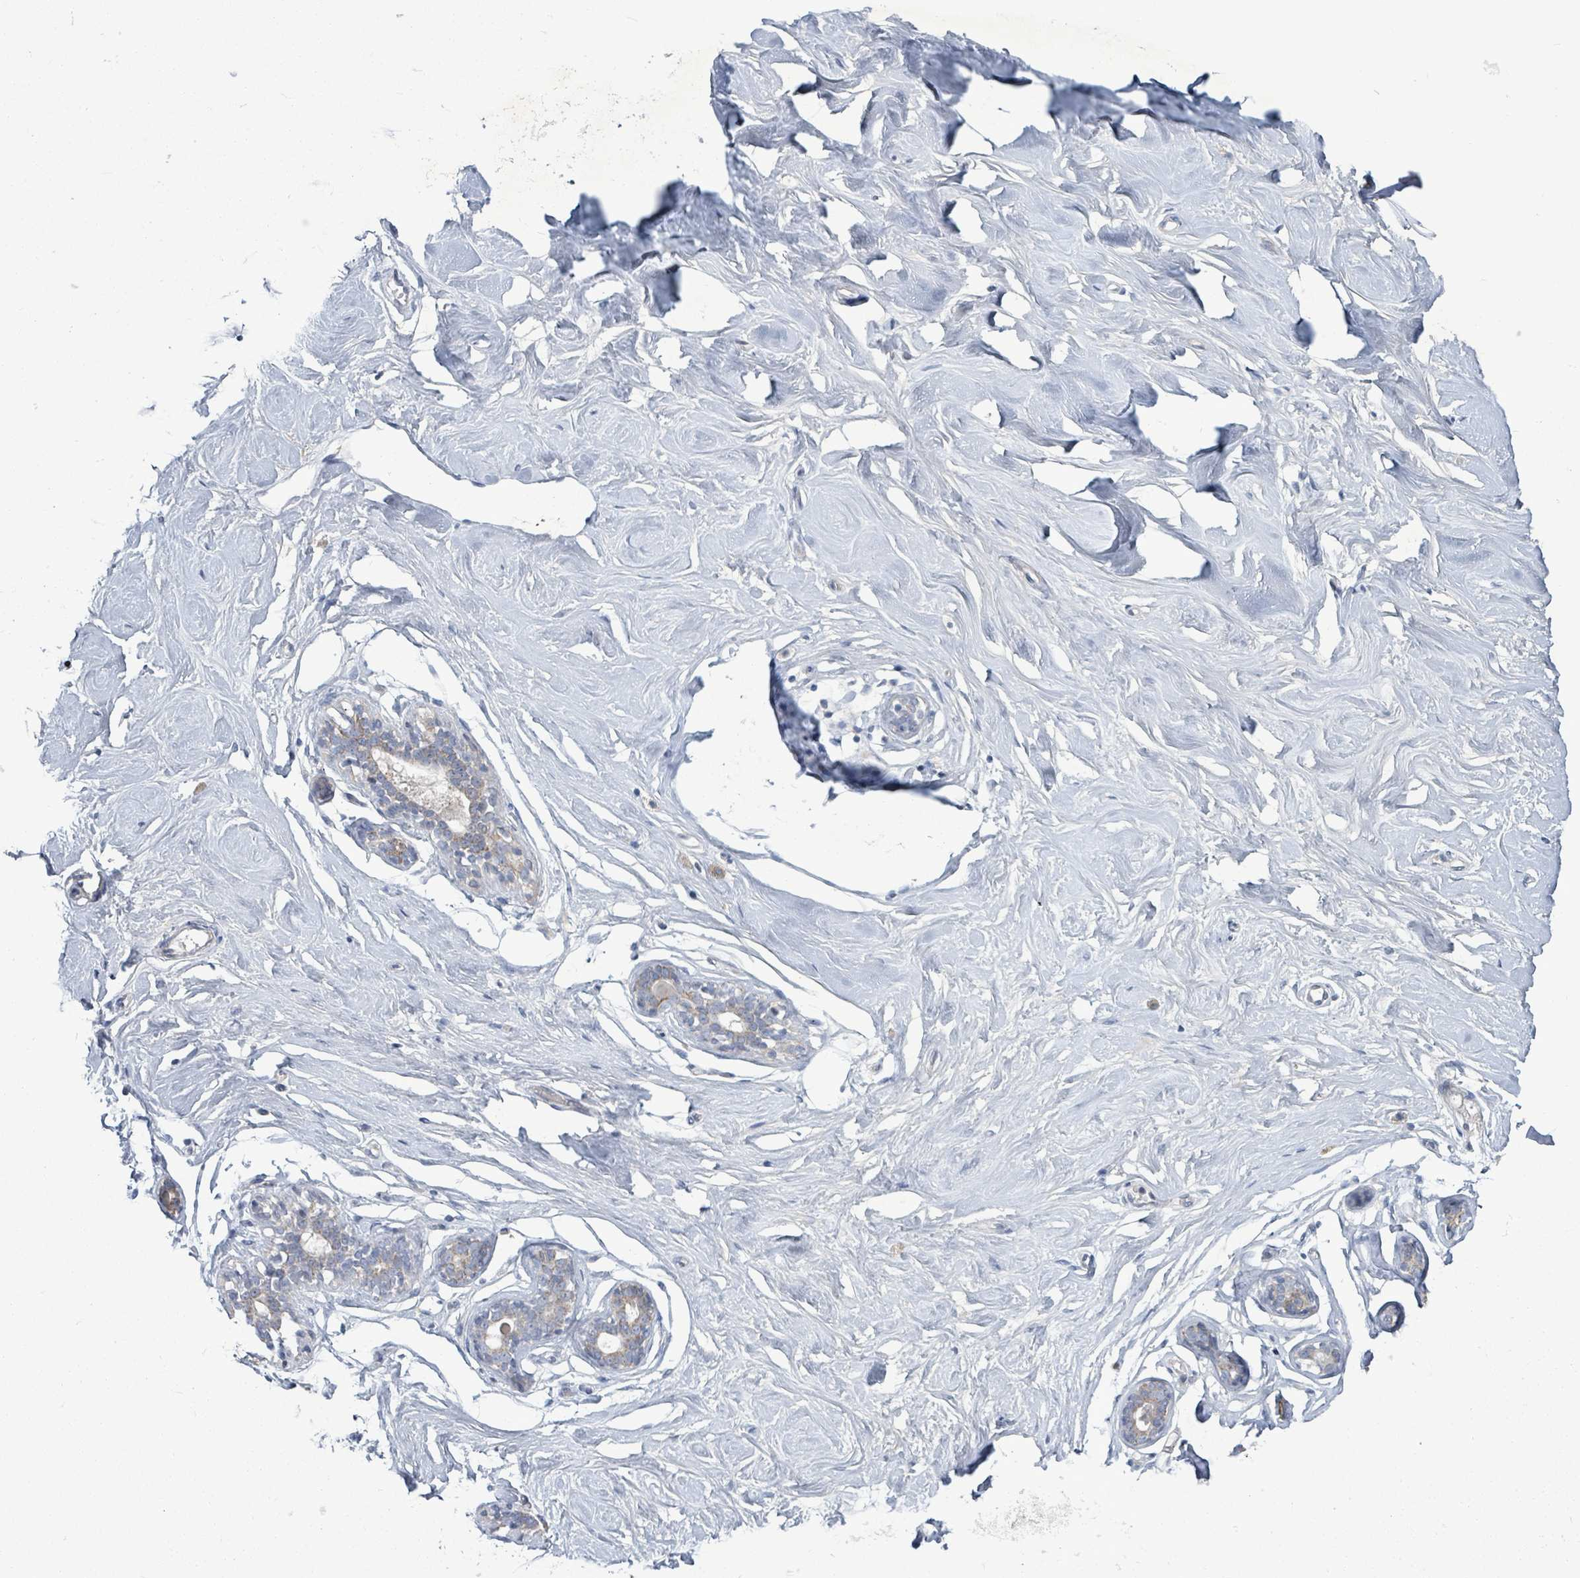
{"staining": {"intensity": "negative", "quantity": "none", "location": "none"}, "tissue": "breast", "cell_type": "Adipocytes", "image_type": "normal", "snomed": [{"axis": "morphology", "description": "Normal tissue, NOS"}, {"axis": "topography", "description": "Breast"}], "caption": "Histopathology image shows no significant protein expression in adipocytes of unremarkable breast. The staining was performed using DAB (3,3'-diaminobenzidine) to visualize the protein expression in brown, while the nuclei were stained in blue with hematoxylin (Magnification: 20x).", "gene": "ZFPM1", "patient": {"sex": "female", "age": 23}}